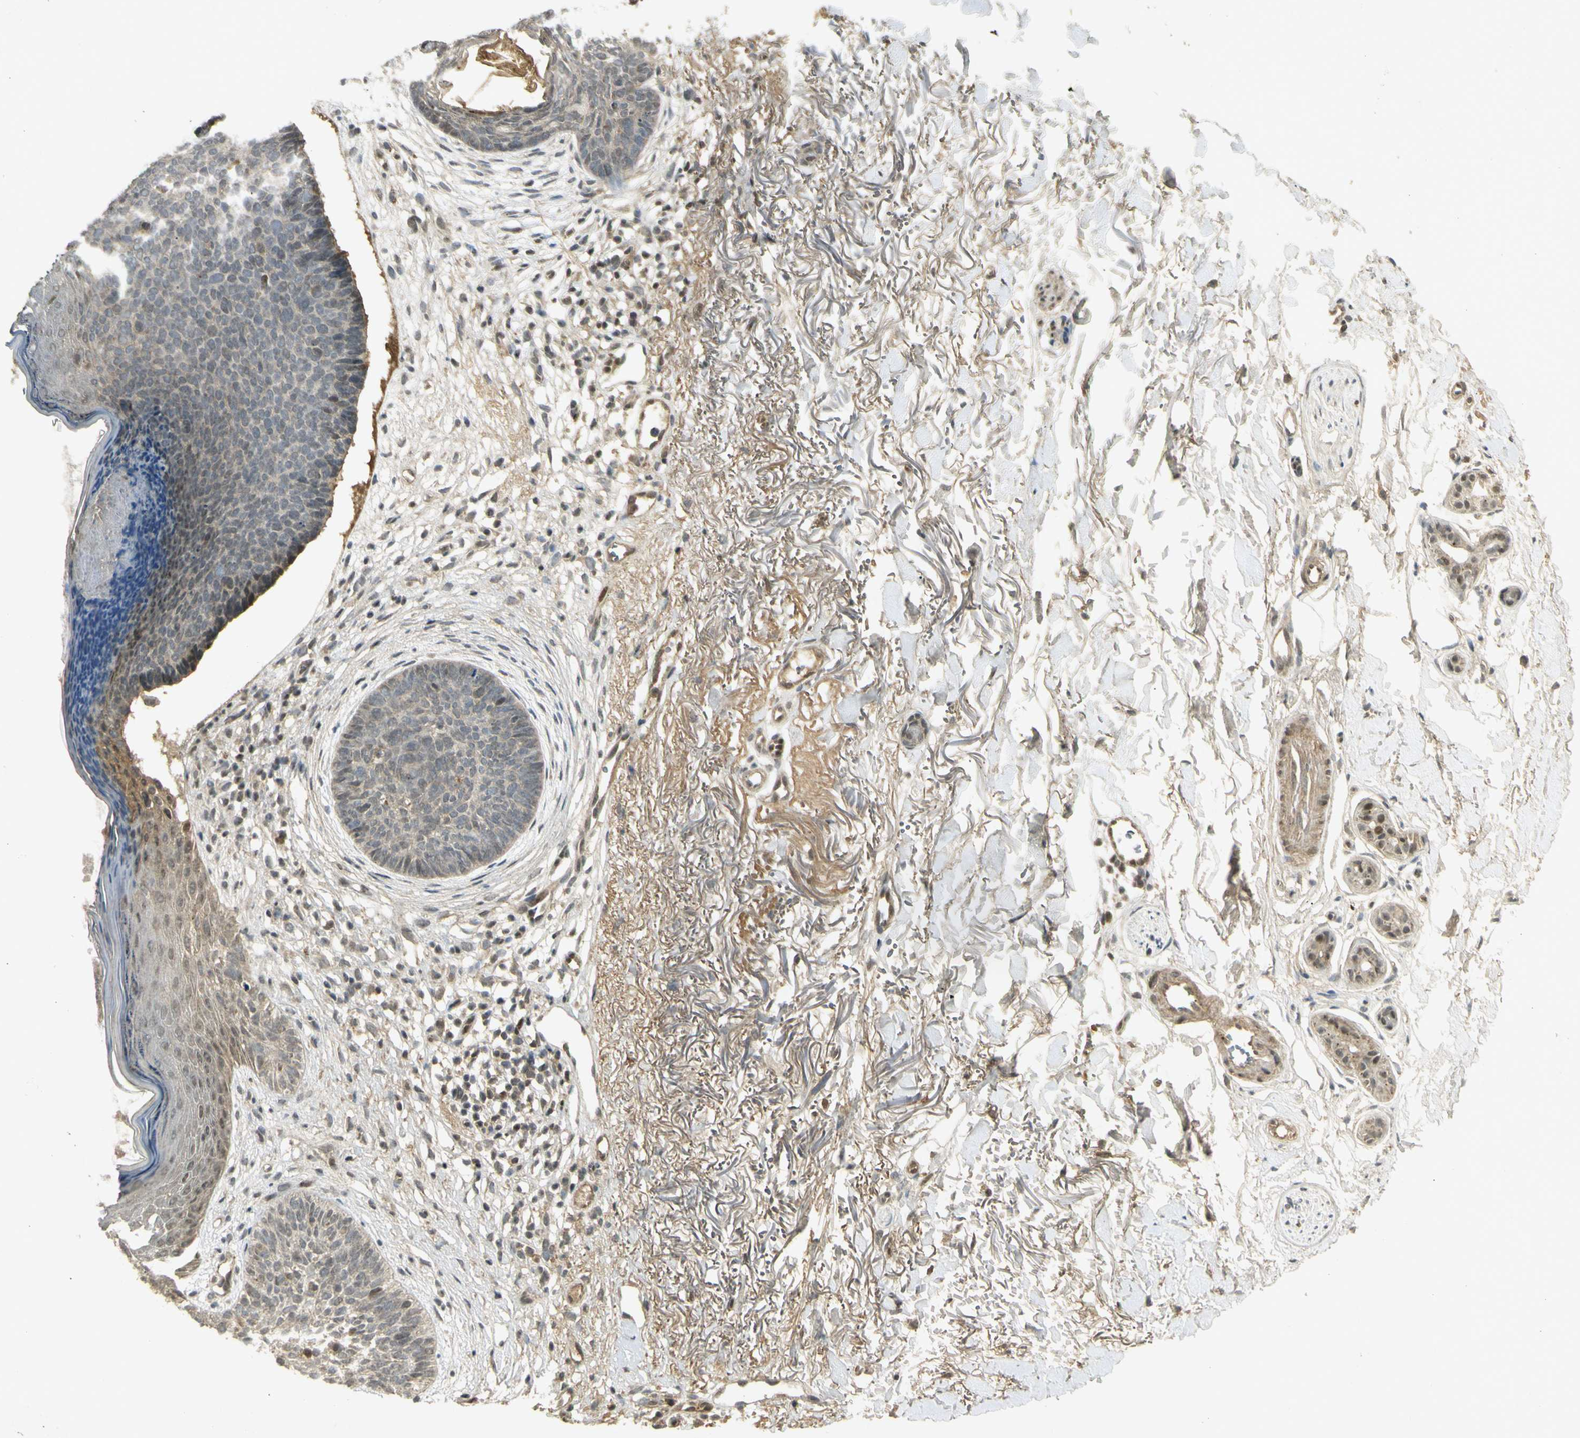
{"staining": {"intensity": "weak", "quantity": "<25%", "location": "nuclear"}, "tissue": "skin cancer", "cell_type": "Tumor cells", "image_type": "cancer", "snomed": [{"axis": "morphology", "description": "Basal cell carcinoma"}, {"axis": "topography", "description": "Skin"}], "caption": "Immunohistochemistry micrograph of skin cancer (basal cell carcinoma) stained for a protein (brown), which displays no expression in tumor cells.", "gene": "GMEB2", "patient": {"sex": "female", "age": 70}}